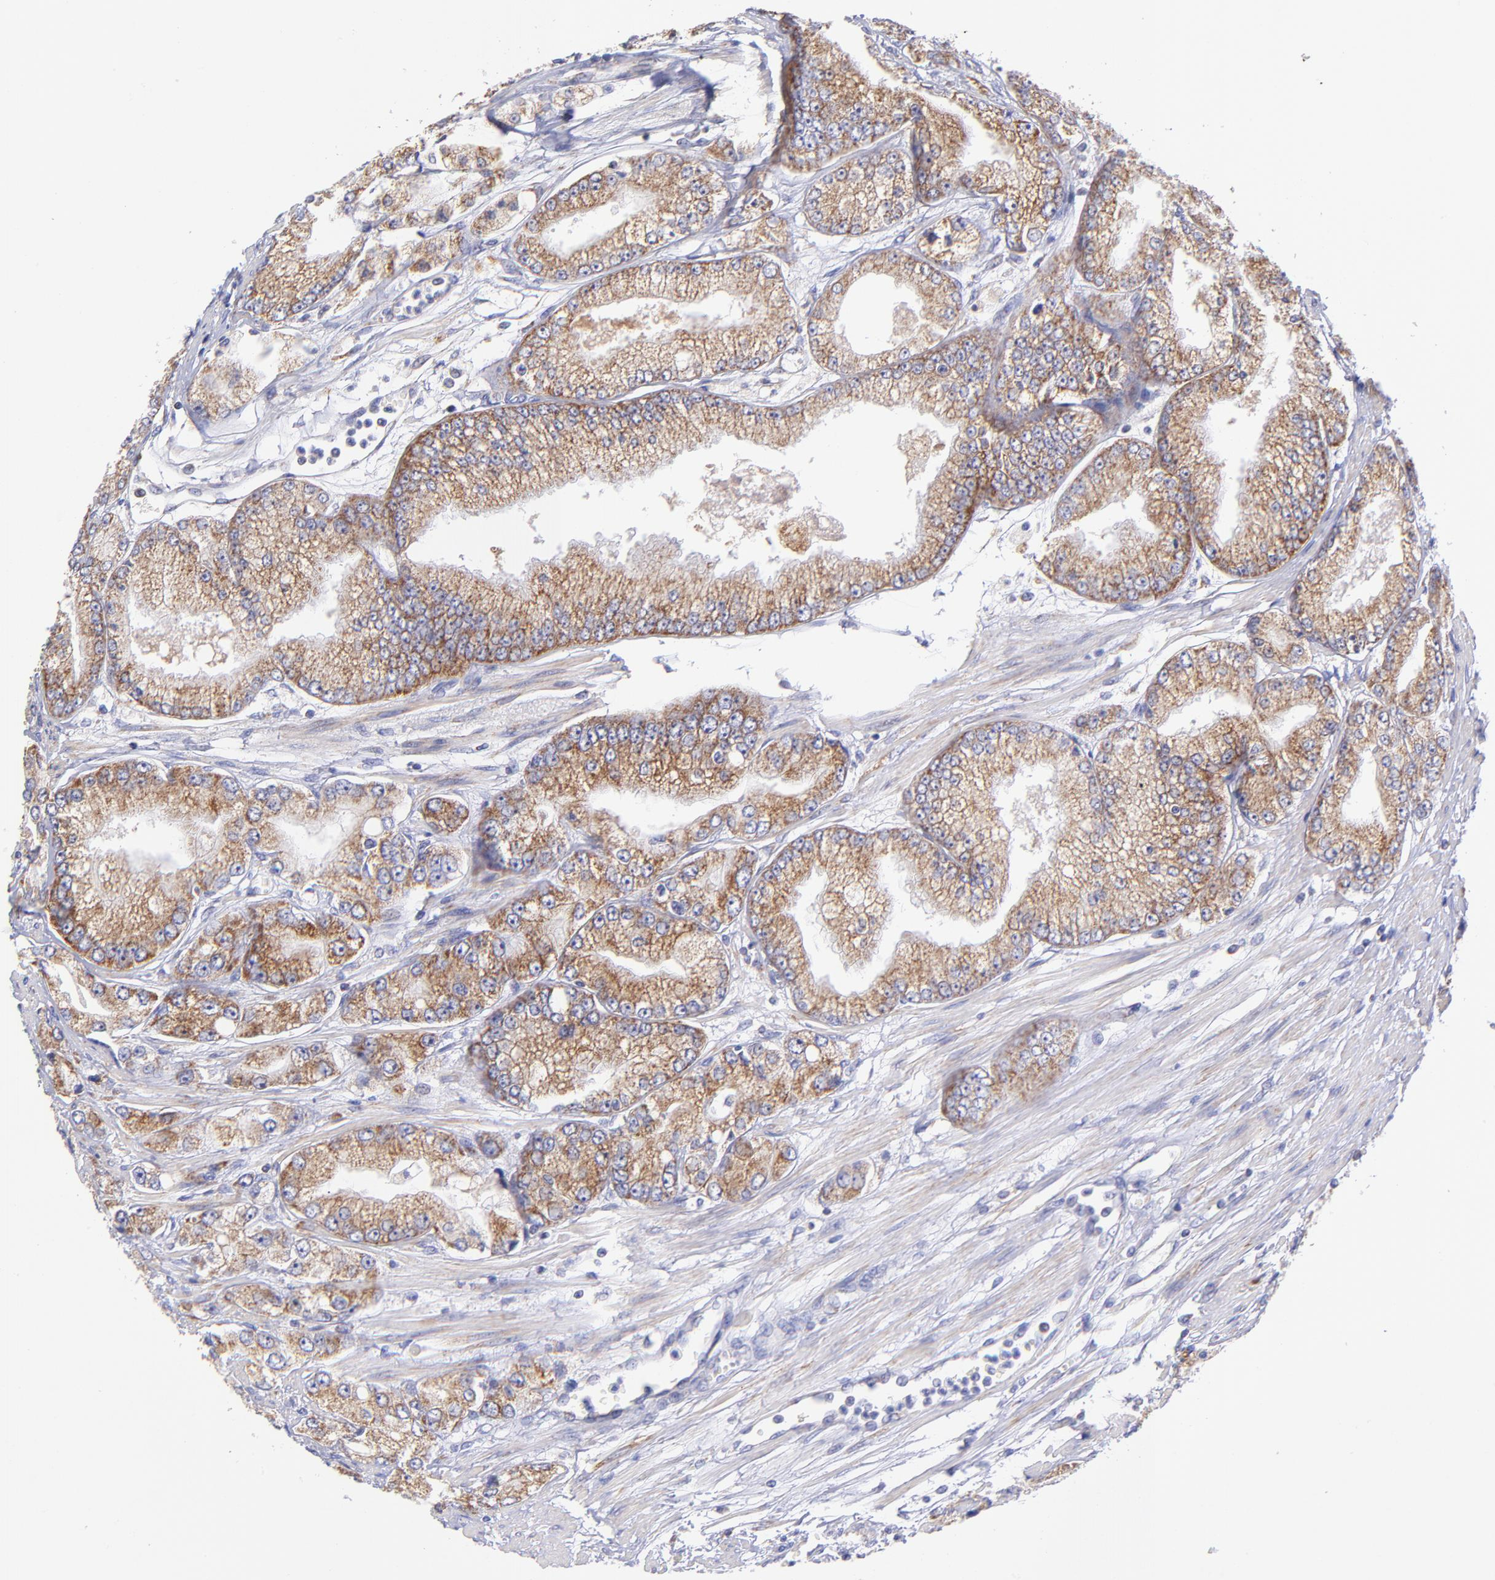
{"staining": {"intensity": "moderate", "quantity": "25%-75%", "location": "cytoplasmic/membranous"}, "tissue": "prostate cancer", "cell_type": "Tumor cells", "image_type": "cancer", "snomed": [{"axis": "morphology", "description": "Adenocarcinoma, Medium grade"}, {"axis": "topography", "description": "Prostate"}], "caption": "Prostate adenocarcinoma (medium-grade) stained for a protein (brown) exhibits moderate cytoplasmic/membranous positive positivity in about 25%-75% of tumor cells.", "gene": "NDUFB7", "patient": {"sex": "male", "age": 72}}